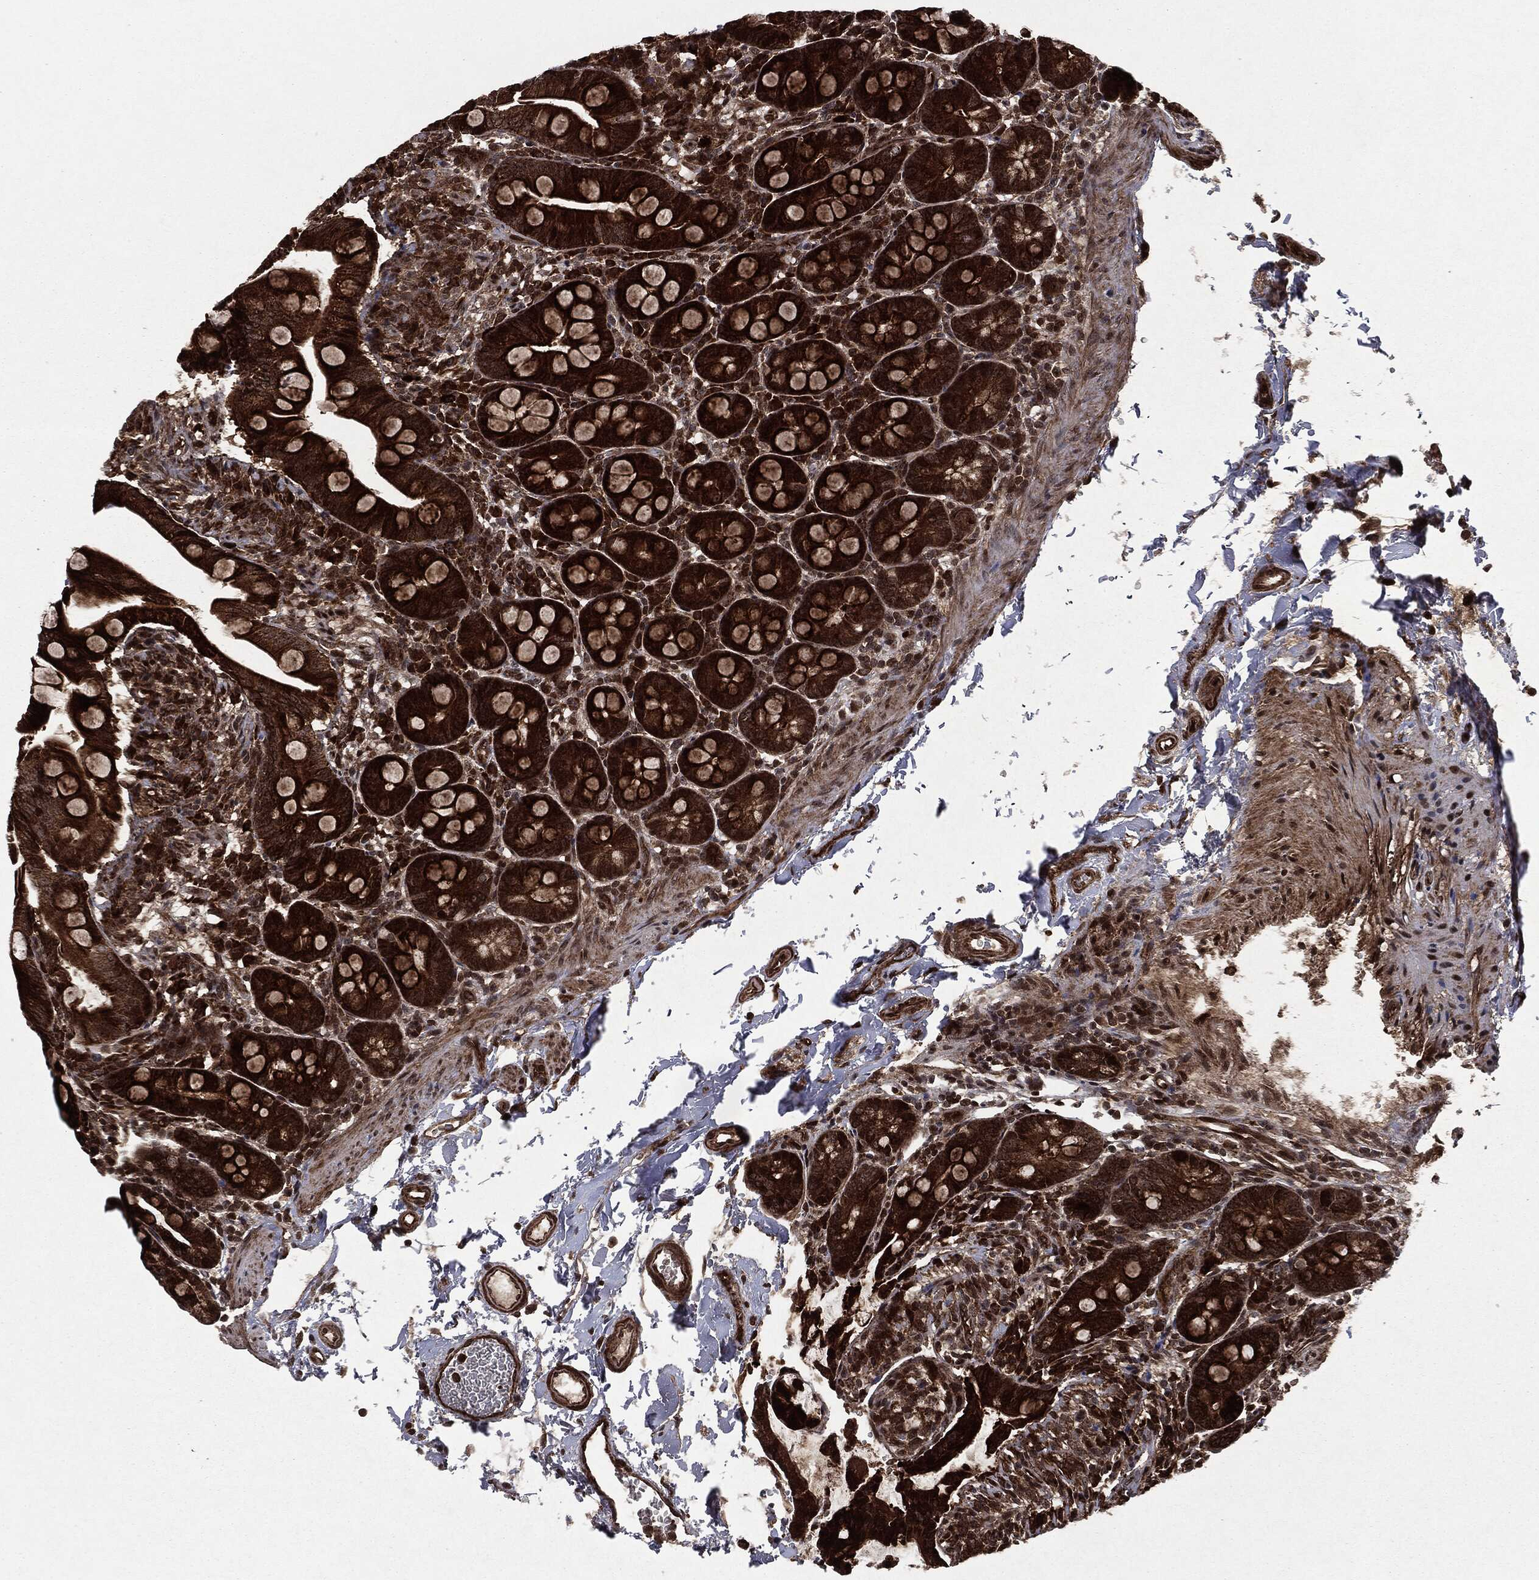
{"staining": {"intensity": "strong", "quantity": ">75%", "location": "cytoplasmic/membranous,nuclear"}, "tissue": "small intestine", "cell_type": "Glandular cells", "image_type": "normal", "snomed": [{"axis": "morphology", "description": "Normal tissue, NOS"}, {"axis": "topography", "description": "Small intestine"}], "caption": "Protein analysis of benign small intestine displays strong cytoplasmic/membranous,nuclear staining in approximately >75% of glandular cells.", "gene": "CARD6", "patient": {"sex": "female", "age": 44}}